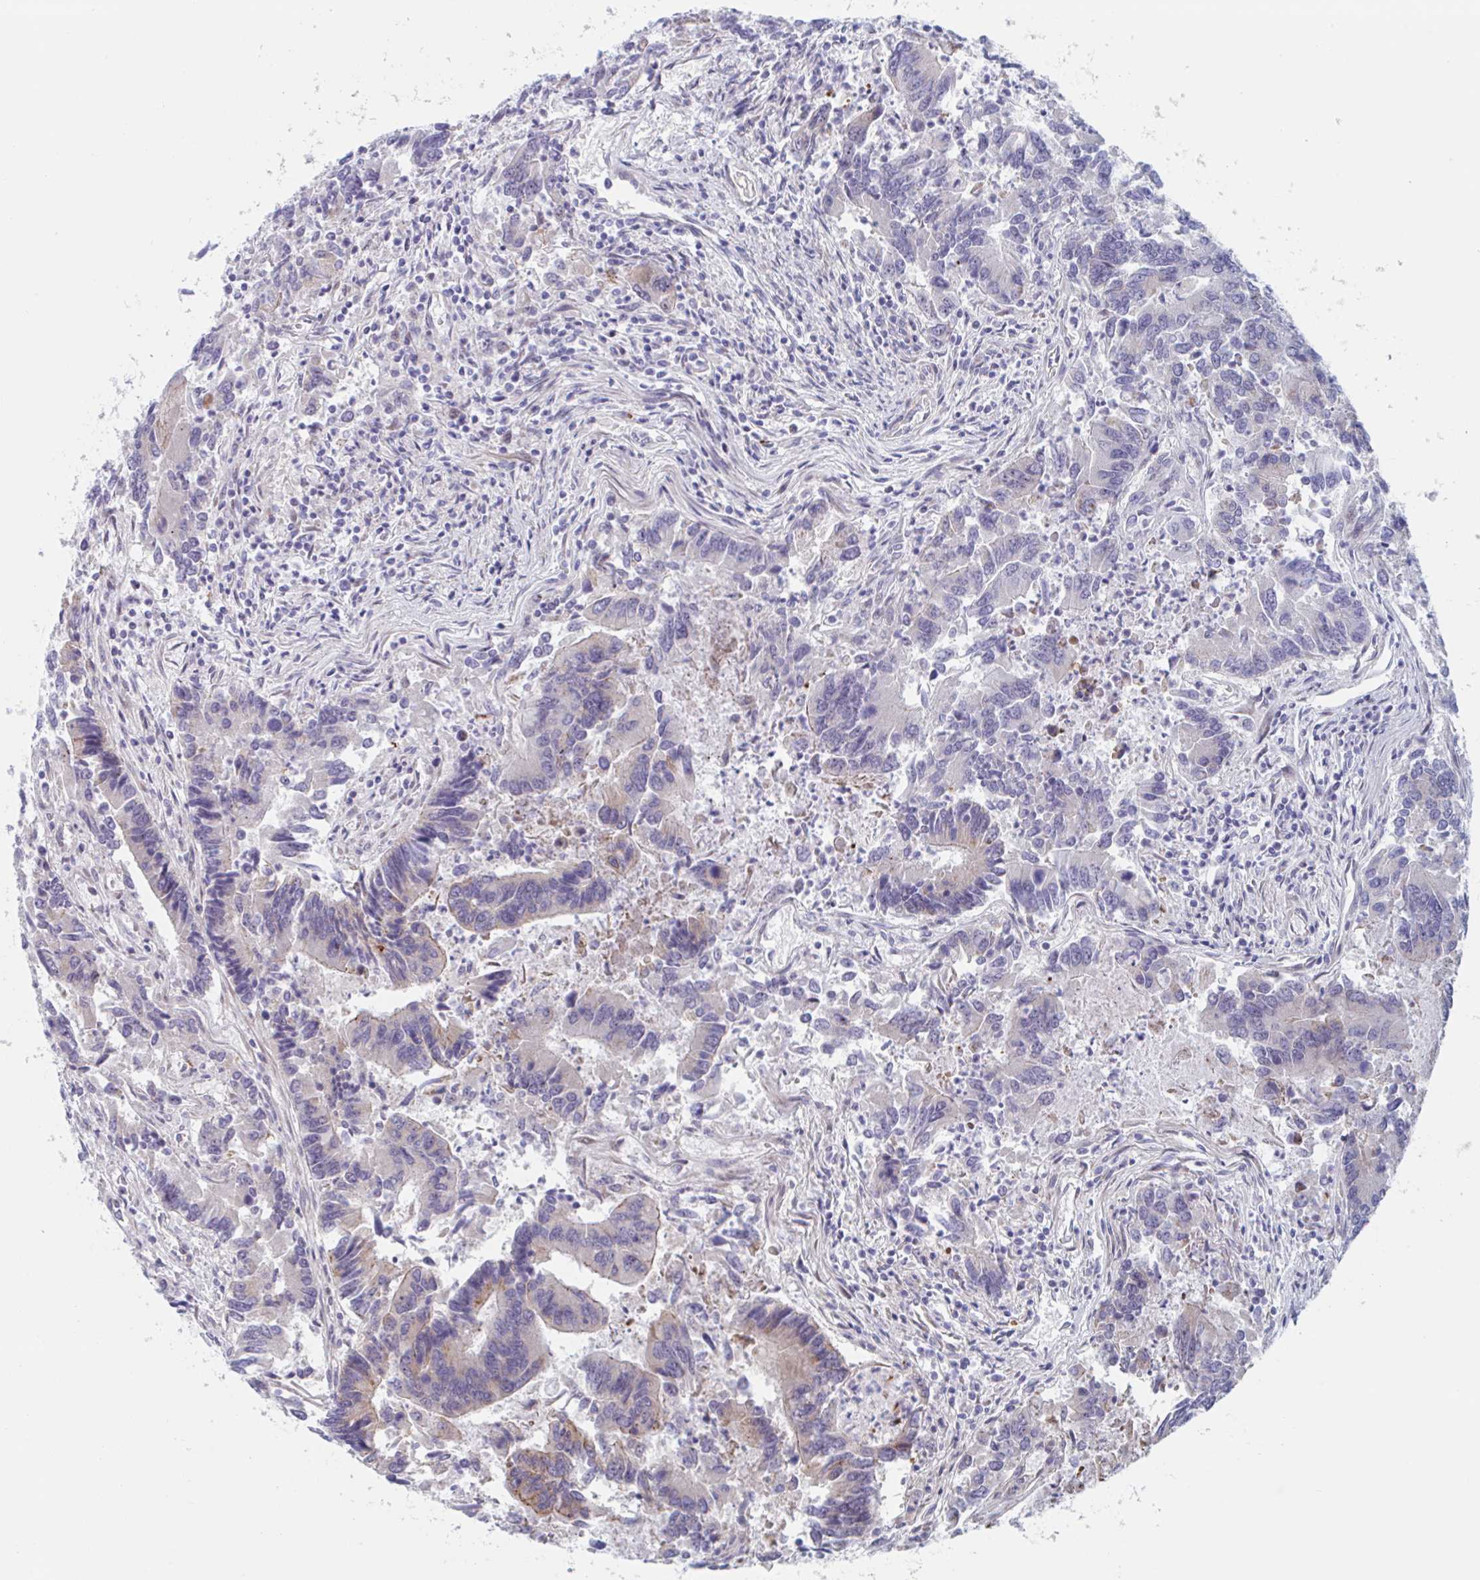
{"staining": {"intensity": "weak", "quantity": "<25%", "location": "cytoplasmic/membranous"}, "tissue": "colorectal cancer", "cell_type": "Tumor cells", "image_type": "cancer", "snomed": [{"axis": "morphology", "description": "Adenocarcinoma, NOS"}, {"axis": "topography", "description": "Colon"}], "caption": "An image of colorectal cancer stained for a protein shows no brown staining in tumor cells.", "gene": "DUXA", "patient": {"sex": "female", "age": 67}}